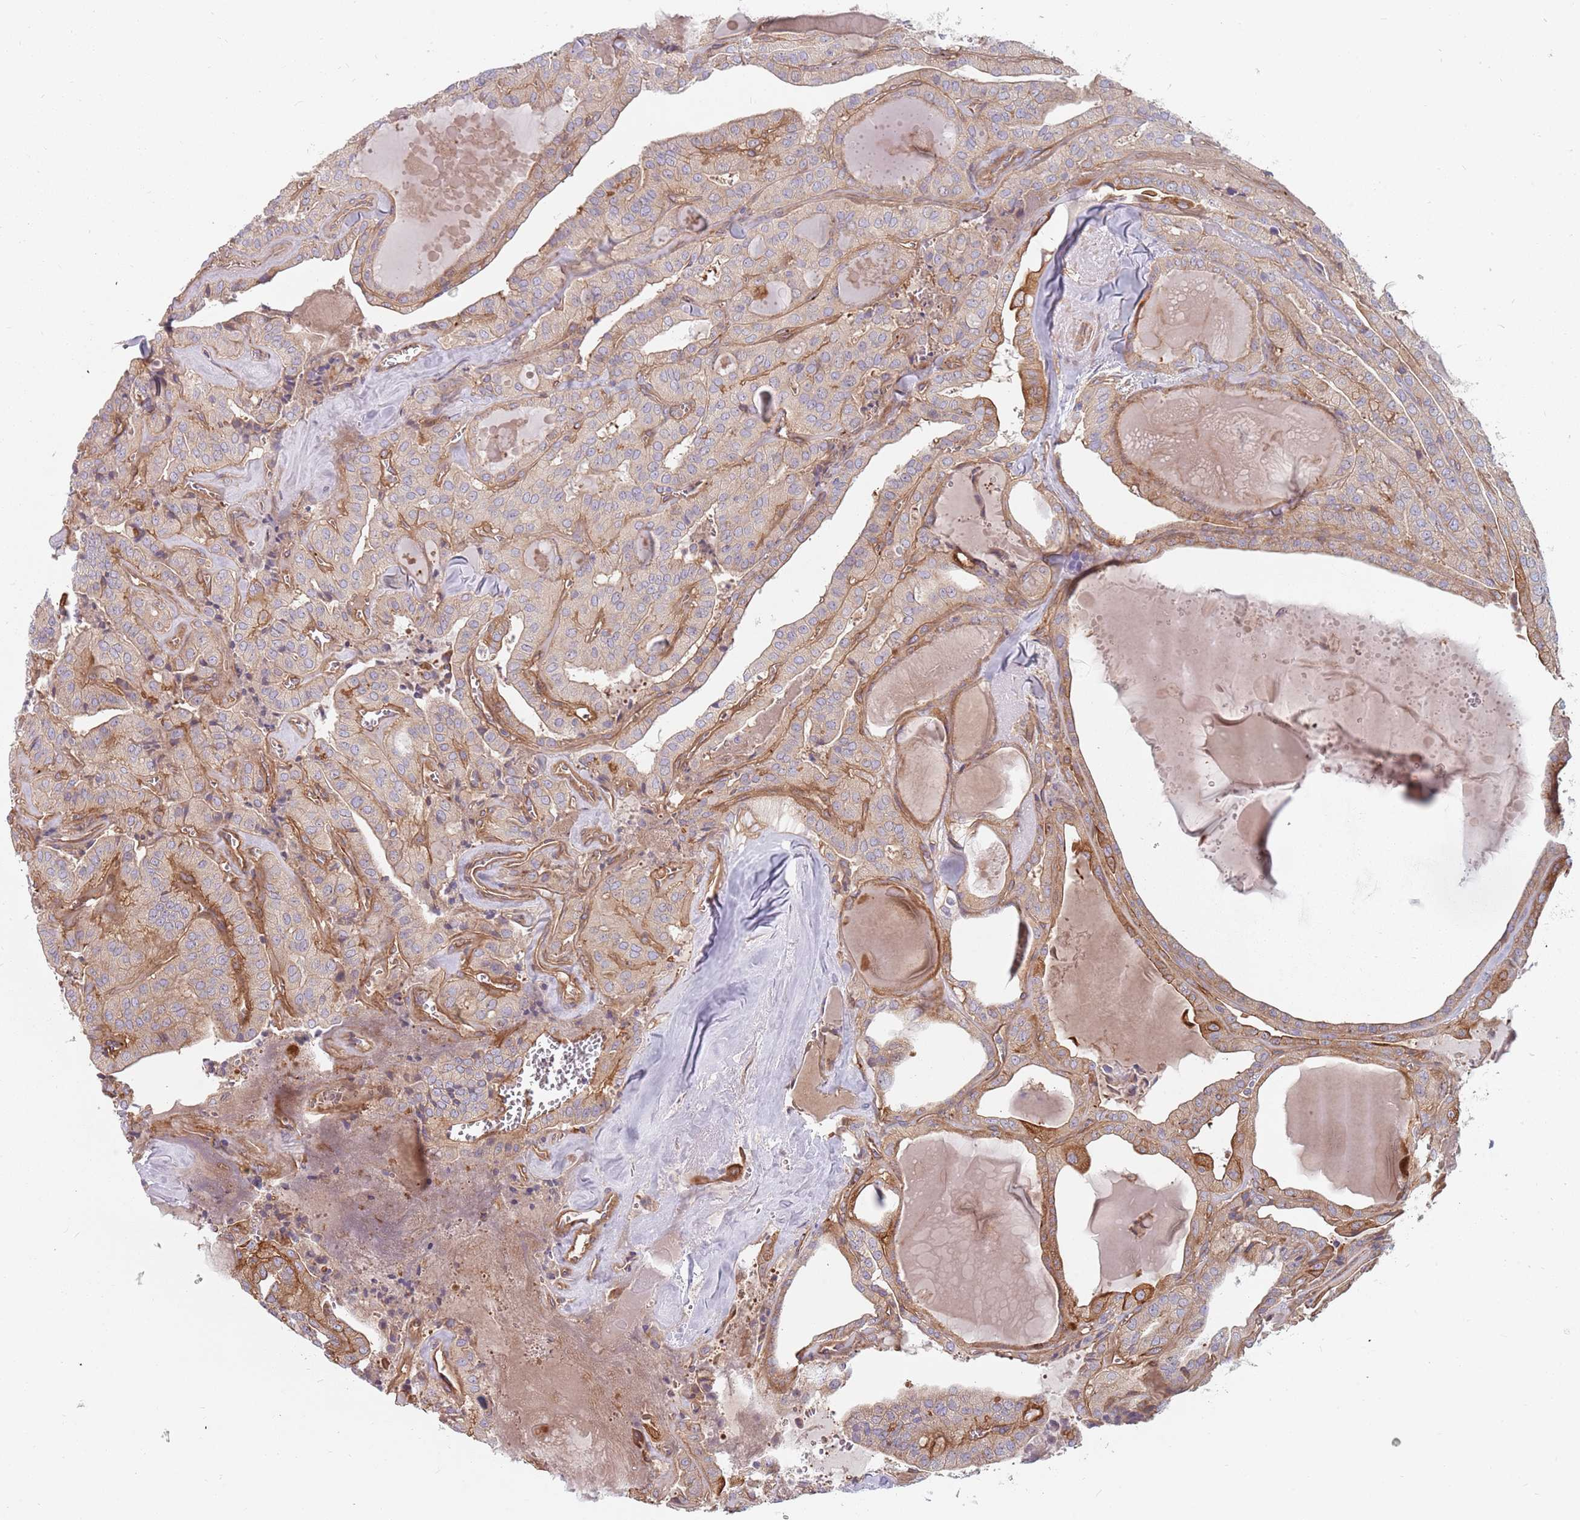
{"staining": {"intensity": "negative", "quantity": "none", "location": "none"}, "tissue": "thyroid cancer", "cell_type": "Tumor cells", "image_type": "cancer", "snomed": [{"axis": "morphology", "description": "Papillary adenocarcinoma, NOS"}, {"axis": "topography", "description": "Thyroid gland"}], "caption": "An immunohistochemistry image of thyroid papillary adenocarcinoma is shown. There is no staining in tumor cells of thyroid papillary adenocarcinoma. (DAB IHC visualized using brightfield microscopy, high magnification).", "gene": "SPDL1", "patient": {"sex": "male", "age": 52}}